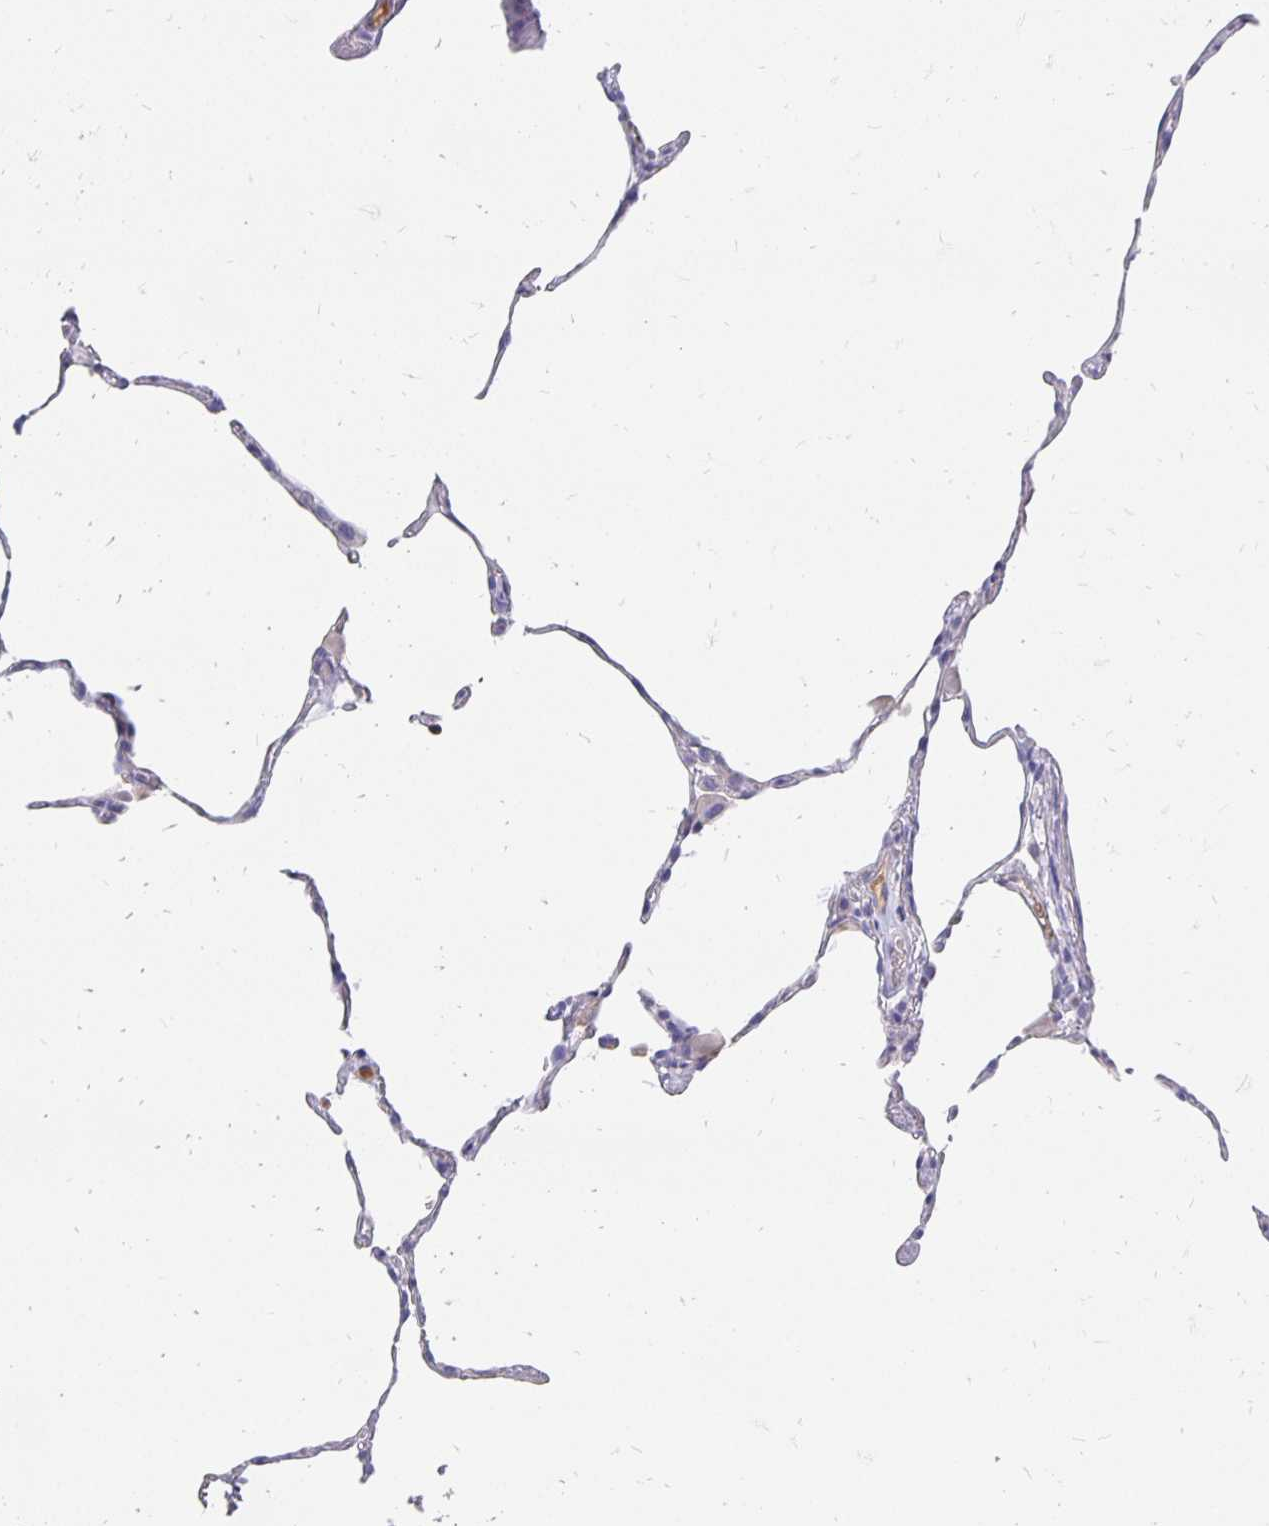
{"staining": {"intensity": "weak", "quantity": "<25%", "location": "cytoplasmic/membranous"}, "tissue": "lung", "cell_type": "Alveolar cells", "image_type": "normal", "snomed": [{"axis": "morphology", "description": "Normal tissue, NOS"}, {"axis": "topography", "description": "Lung"}], "caption": "A high-resolution histopathology image shows immunohistochemistry (IHC) staining of unremarkable lung, which displays no significant expression in alveolar cells. (DAB (3,3'-diaminobenzidine) IHC visualized using brightfield microscopy, high magnification).", "gene": "APOB", "patient": {"sex": "female", "age": 57}}